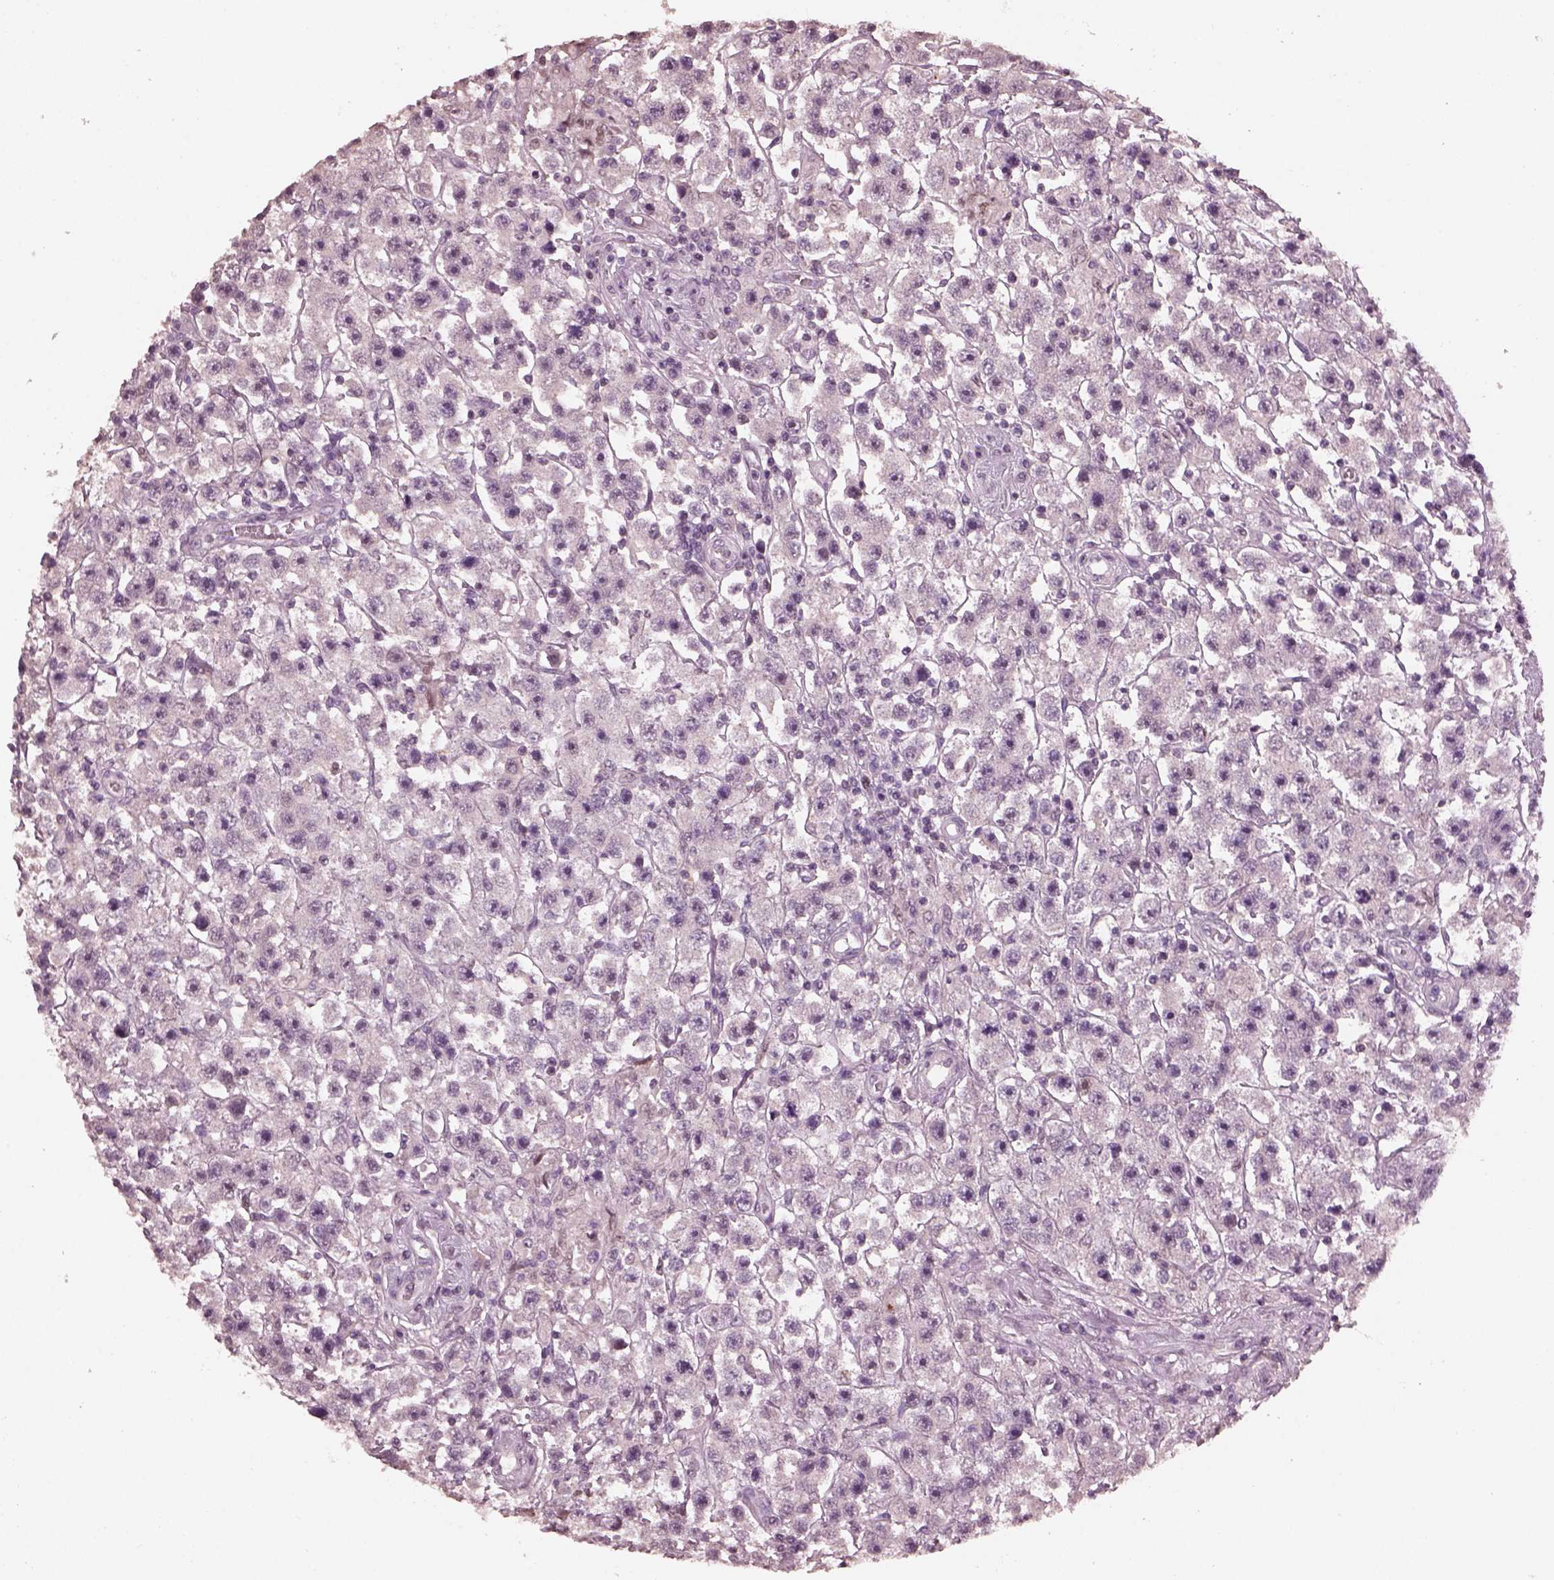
{"staining": {"intensity": "negative", "quantity": "none", "location": "none"}, "tissue": "testis cancer", "cell_type": "Tumor cells", "image_type": "cancer", "snomed": [{"axis": "morphology", "description": "Seminoma, NOS"}, {"axis": "topography", "description": "Testis"}], "caption": "Protein analysis of testis seminoma demonstrates no significant positivity in tumor cells. Brightfield microscopy of IHC stained with DAB (brown) and hematoxylin (blue), captured at high magnification.", "gene": "TSKS", "patient": {"sex": "male", "age": 45}}